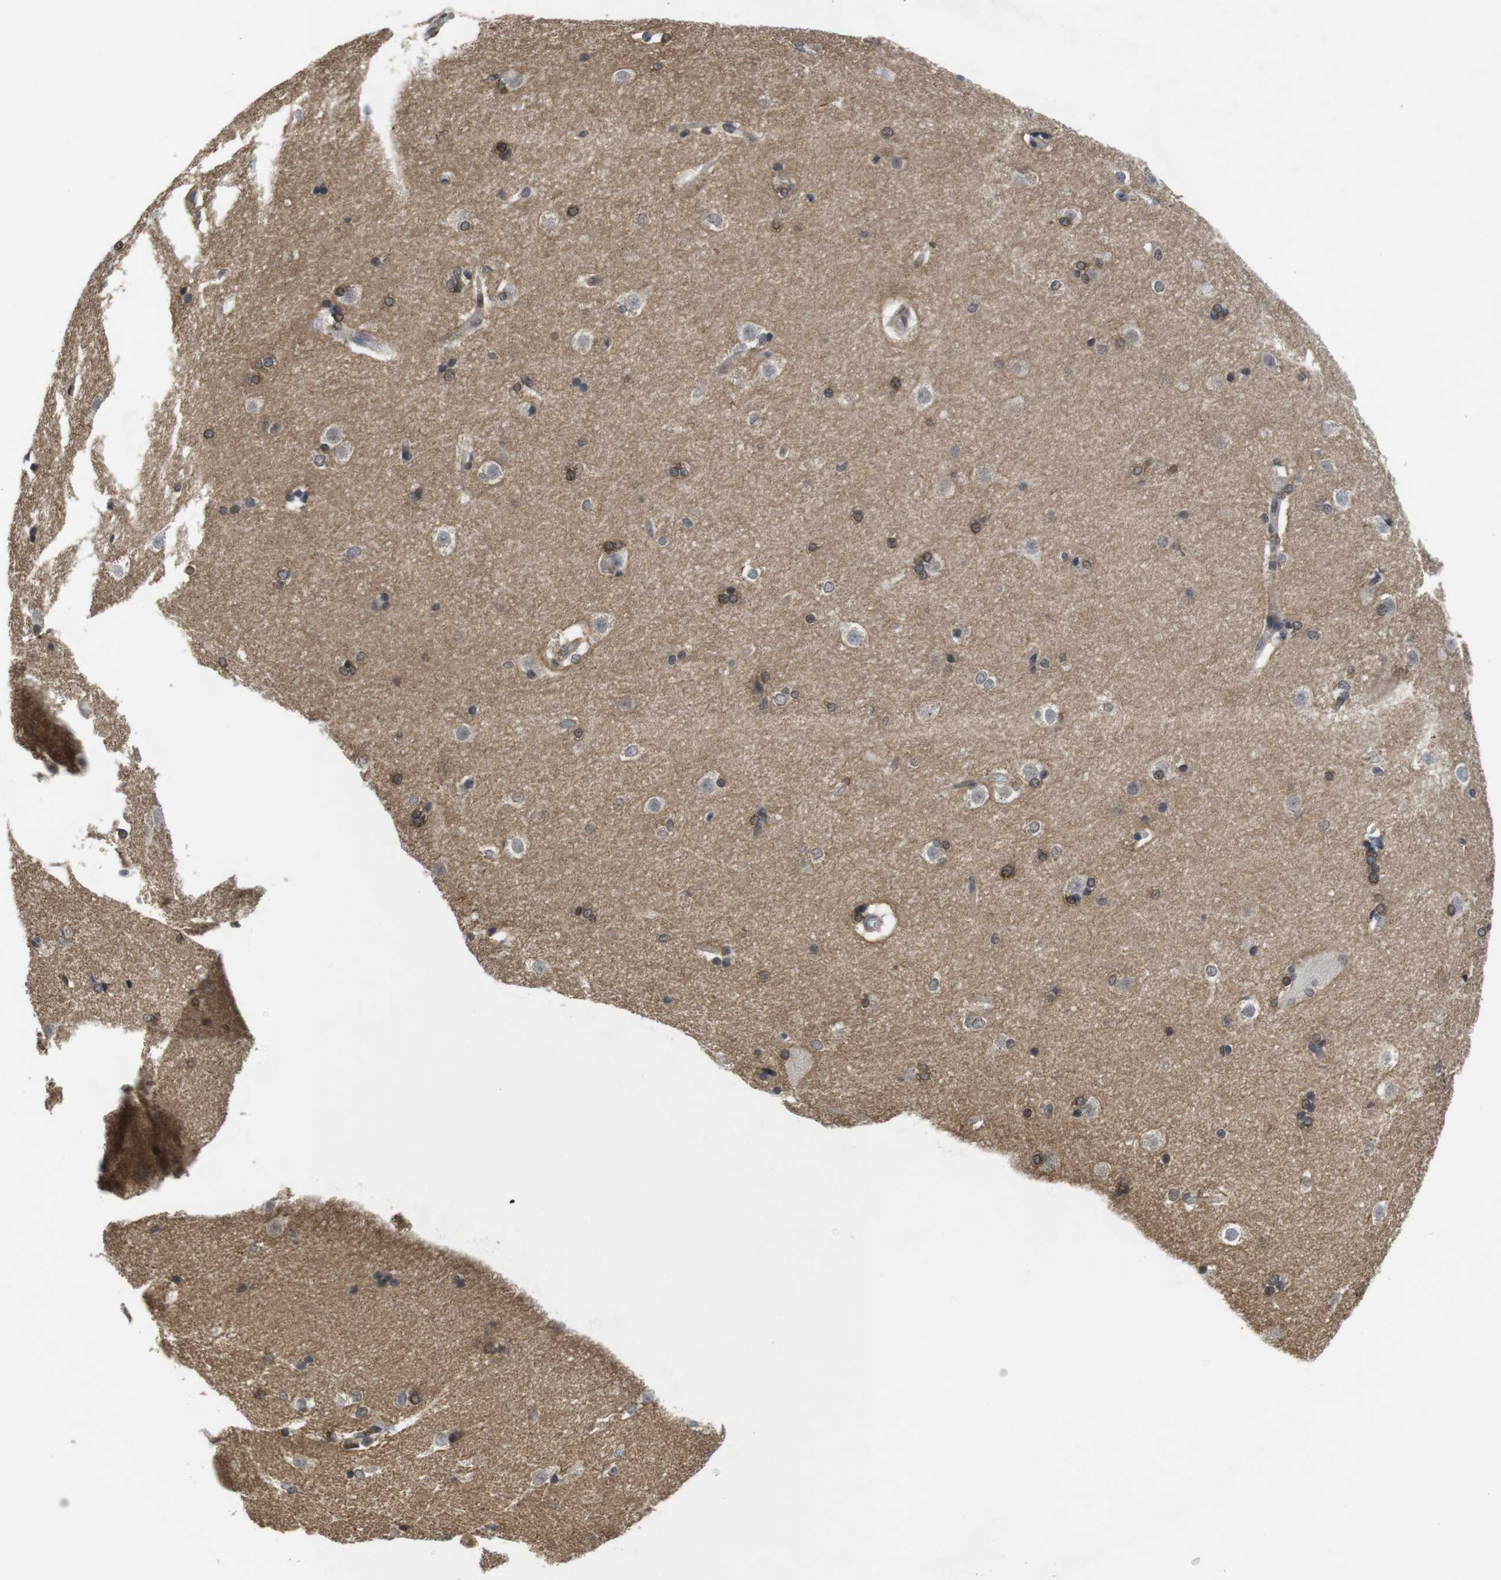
{"staining": {"intensity": "moderate", "quantity": "<25%", "location": "cytoplasmic/membranous"}, "tissue": "caudate", "cell_type": "Glial cells", "image_type": "normal", "snomed": [{"axis": "morphology", "description": "Normal tissue, NOS"}, {"axis": "topography", "description": "Lateral ventricle wall"}], "caption": "Caudate stained with IHC shows moderate cytoplasmic/membranous staining in approximately <25% of glial cells. (DAB = brown stain, brightfield microscopy at high magnification).", "gene": "FADD", "patient": {"sex": "female", "age": 19}}